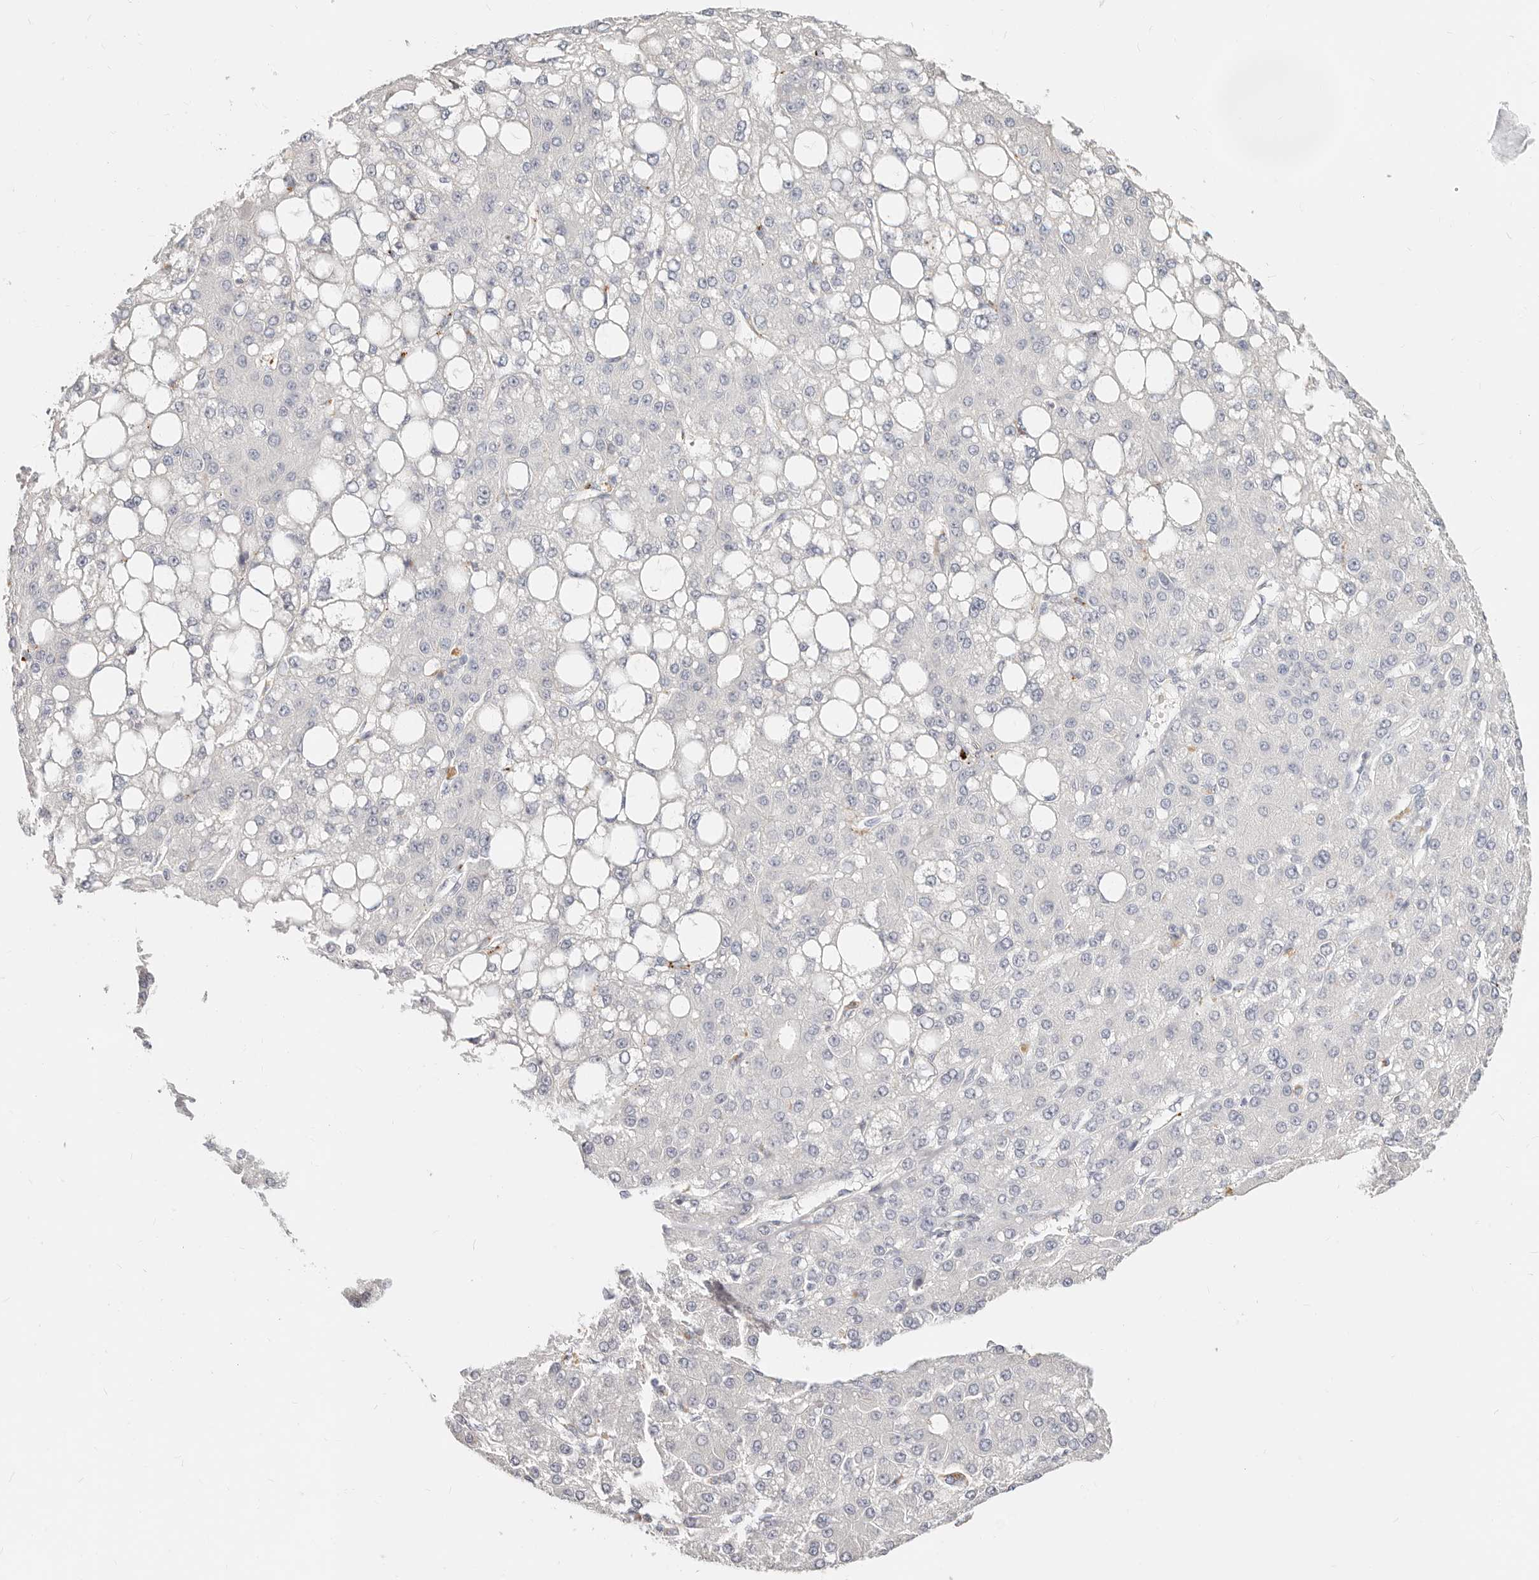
{"staining": {"intensity": "negative", "quantity": "none", "location": "none"}, "tissue": "liver cancer", "cell_type": "Tumor cells", "image_type": "cancer", "snomed": [{"axis": "morphology", "description": "Carcinoma, Hepatocellular, NOS"}, {"axis": "topography", "description": "Liver"}], "caption": "Tumor cells show no significant protein positivity in liver cancer.", "gene": "ZRANB1", "patient": {"sex": "male", "age": 67}}